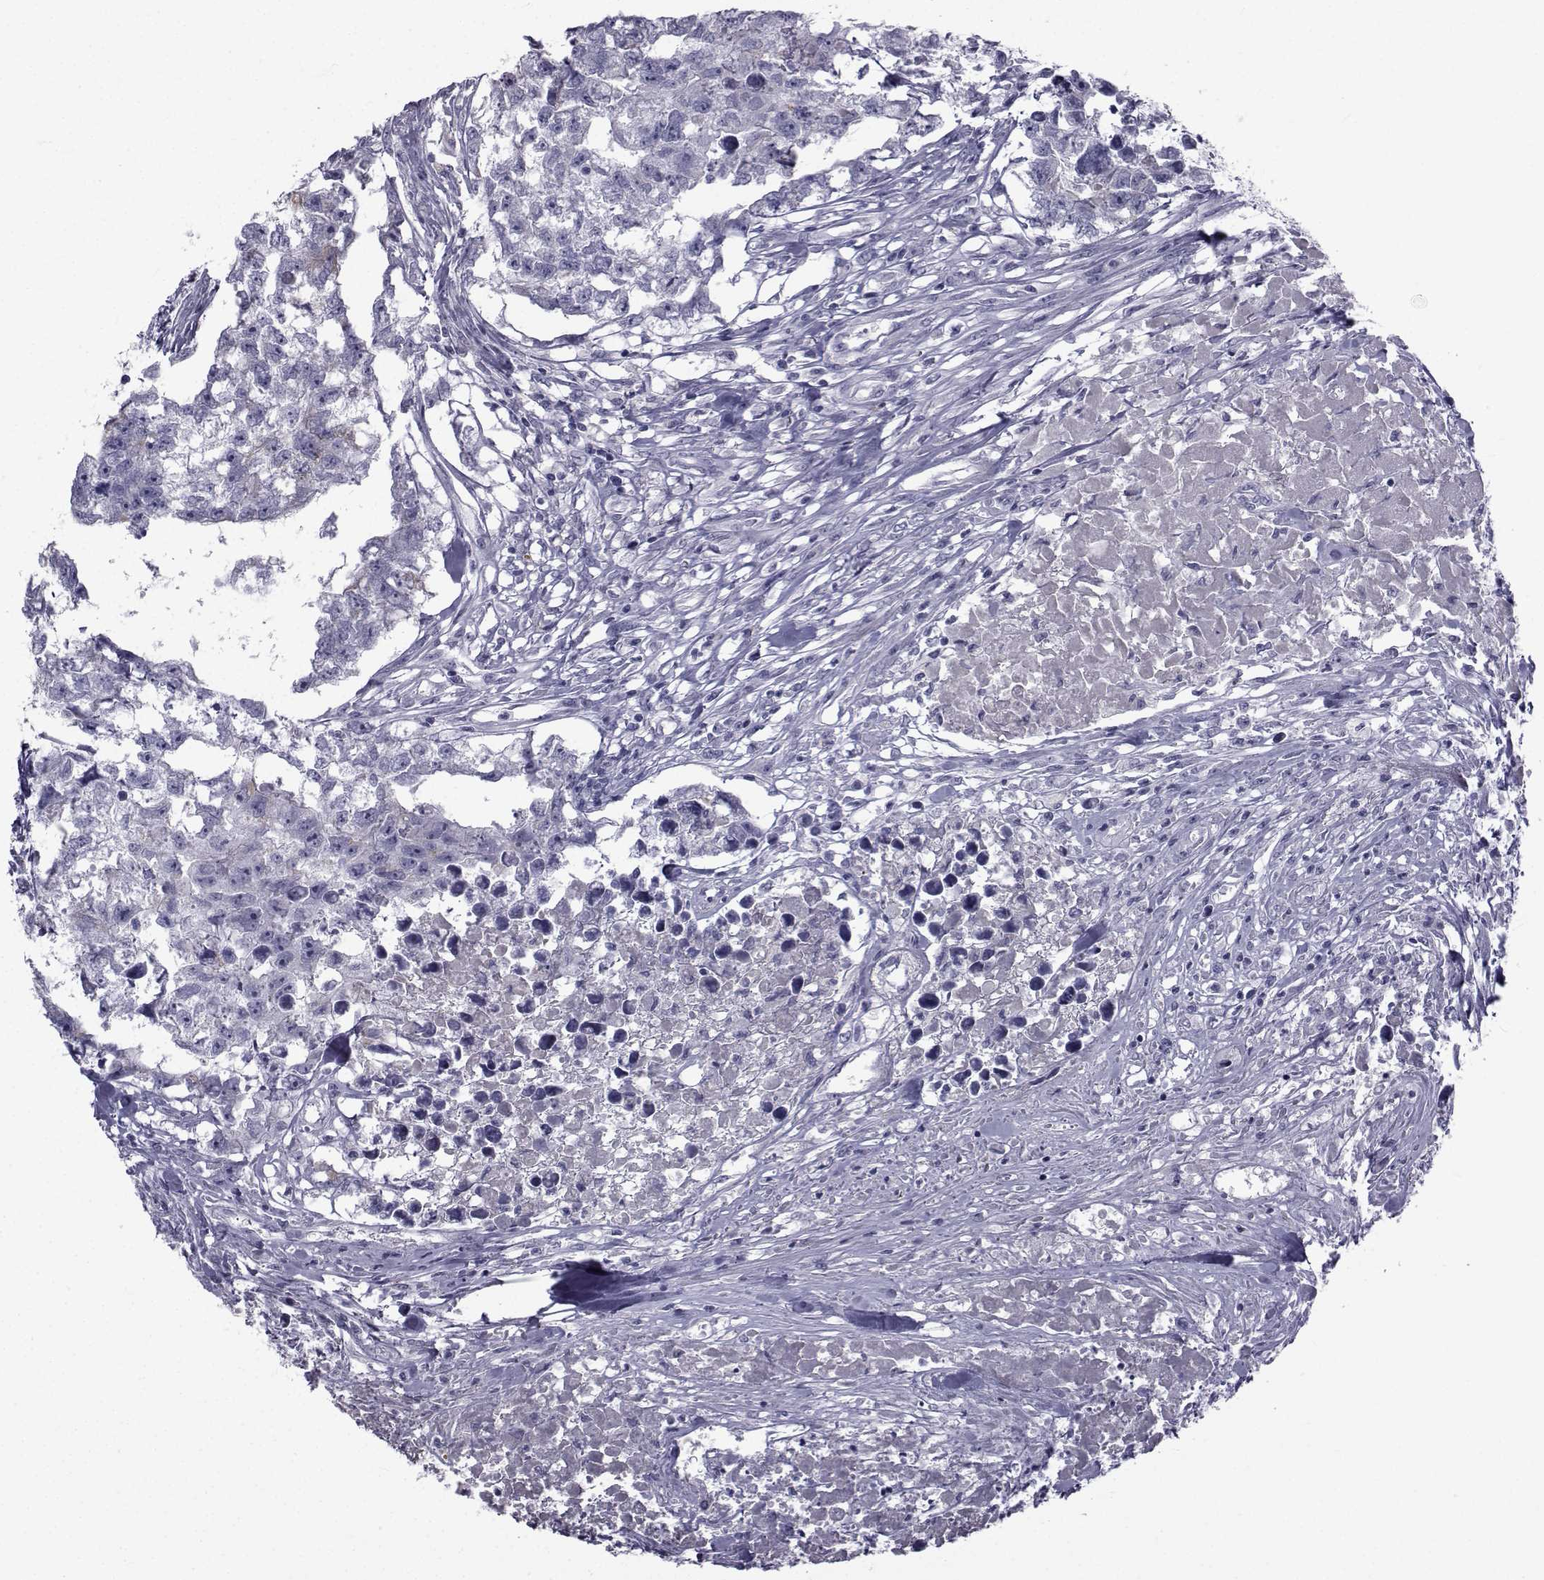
{"staining": {"intensity": "negative", "quantity": "none", "location": "none"}, "tissue": "testis cancer", "cell_type": "Tumor cells", "image_type": "cancer", "snomed": [{"axis": "morphology", "description": "Carcinoma, Embryonal, NOS"}, {"axis": "morphology", "description": "Teratoma, malignant, NOS"}, {"axis": "topography", "description": "Testis"}], "caption": "DAB (3,3'-diaminobenzidine) immunohistochemical staining of human testis cancer shows no significant positivity in tumor cells. The staining is performed using DAB brown chromogen with nuclei counter-stained in using hematoxylin.", "gene": "FDXR", "patient": {"sex": "male", "age": 44}}